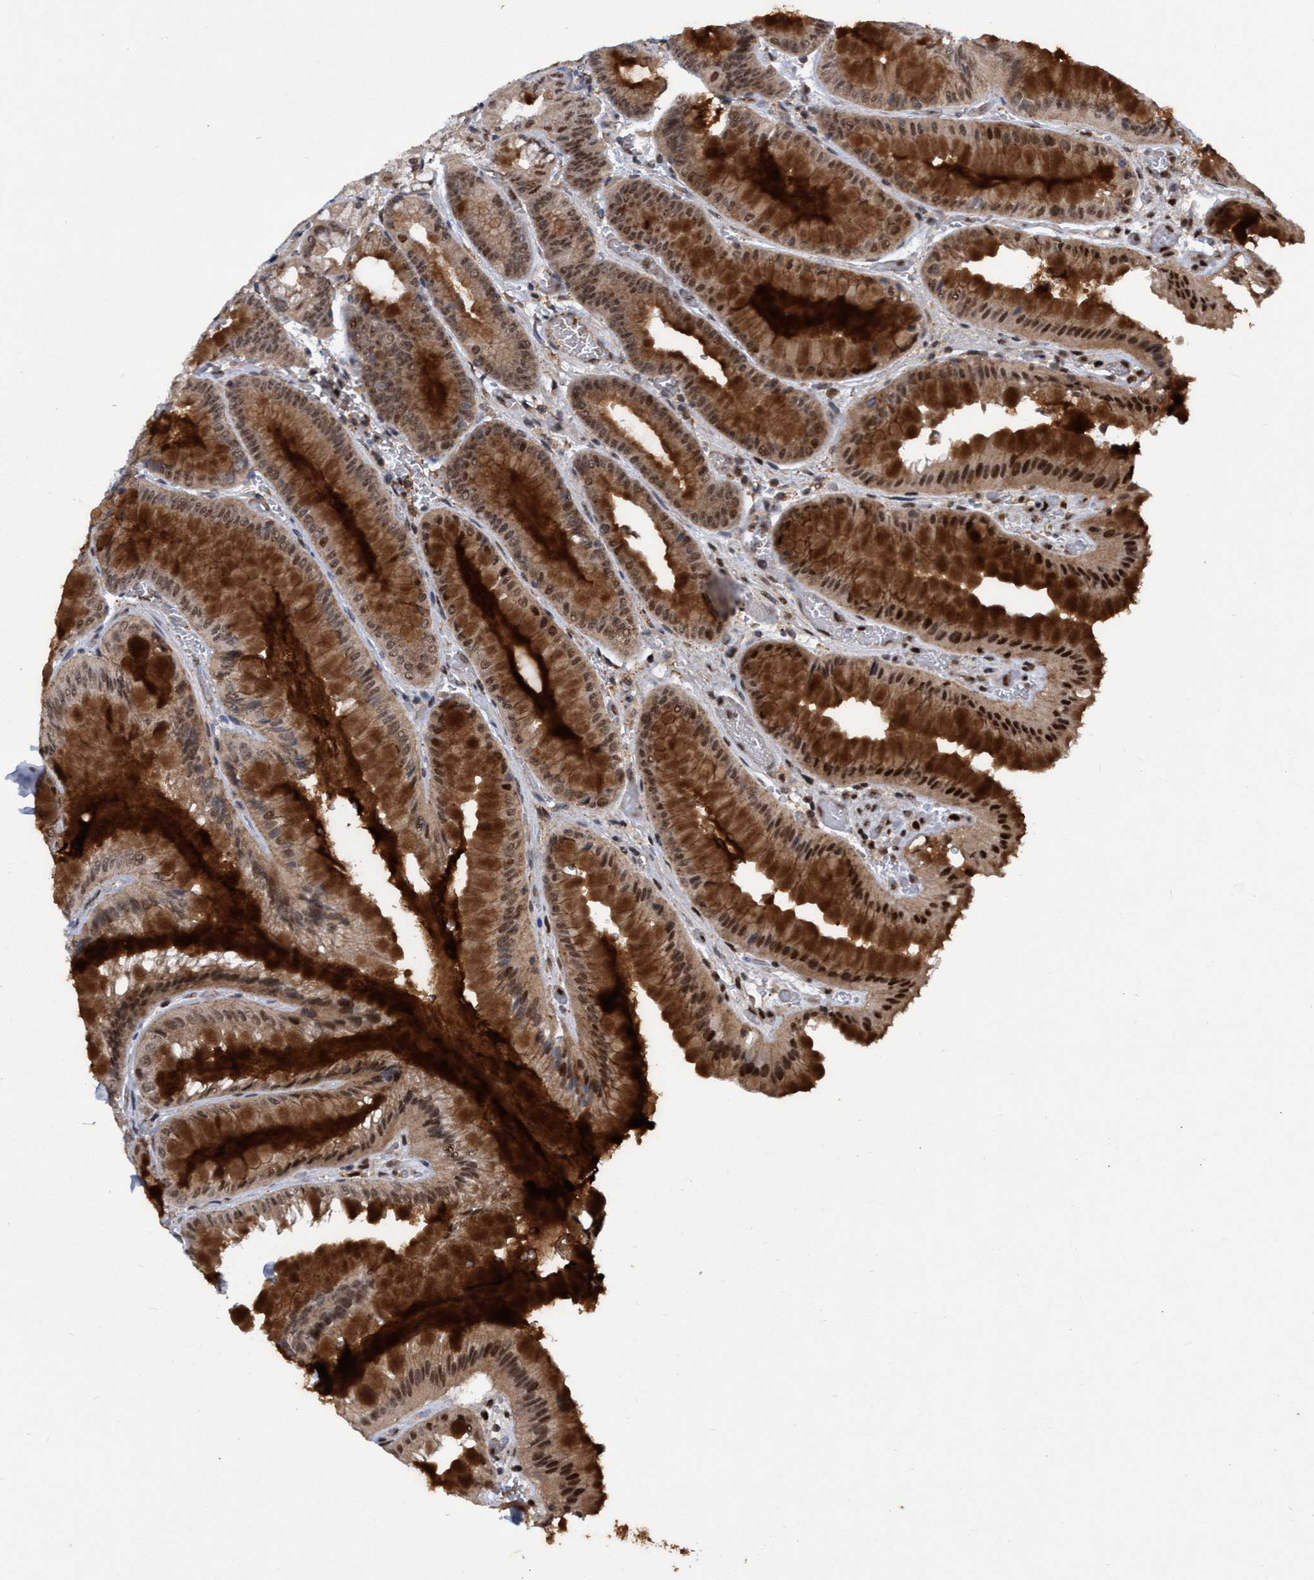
{"staining": {"intensity": "strong", "quantity": ">75%", "location": "cytoplasmic/membranous,nuclear"}, "tissue": "stomach", "cell_type": "Glandular cells", "image_type": "normal", "snomed": [{"axis": "morphology", "description": "Normal tissue, NOS"}, {"axis": "morphology", "description": "Carcinoid, malignant, NOS"}, {"axis": "topography", "description": "Stomach, upper"}], "caption": "DAB (3,3'-diaminobenzidine) immunohistochemical staining of normal human stomach shows strong cytoplasmic/membranous,nuclear protein positivity in about >75% of glandular cells. Nuclei are stained in blue.", "gene": "GTF2F1", "patient": {"sex": "male", "age": 39}}